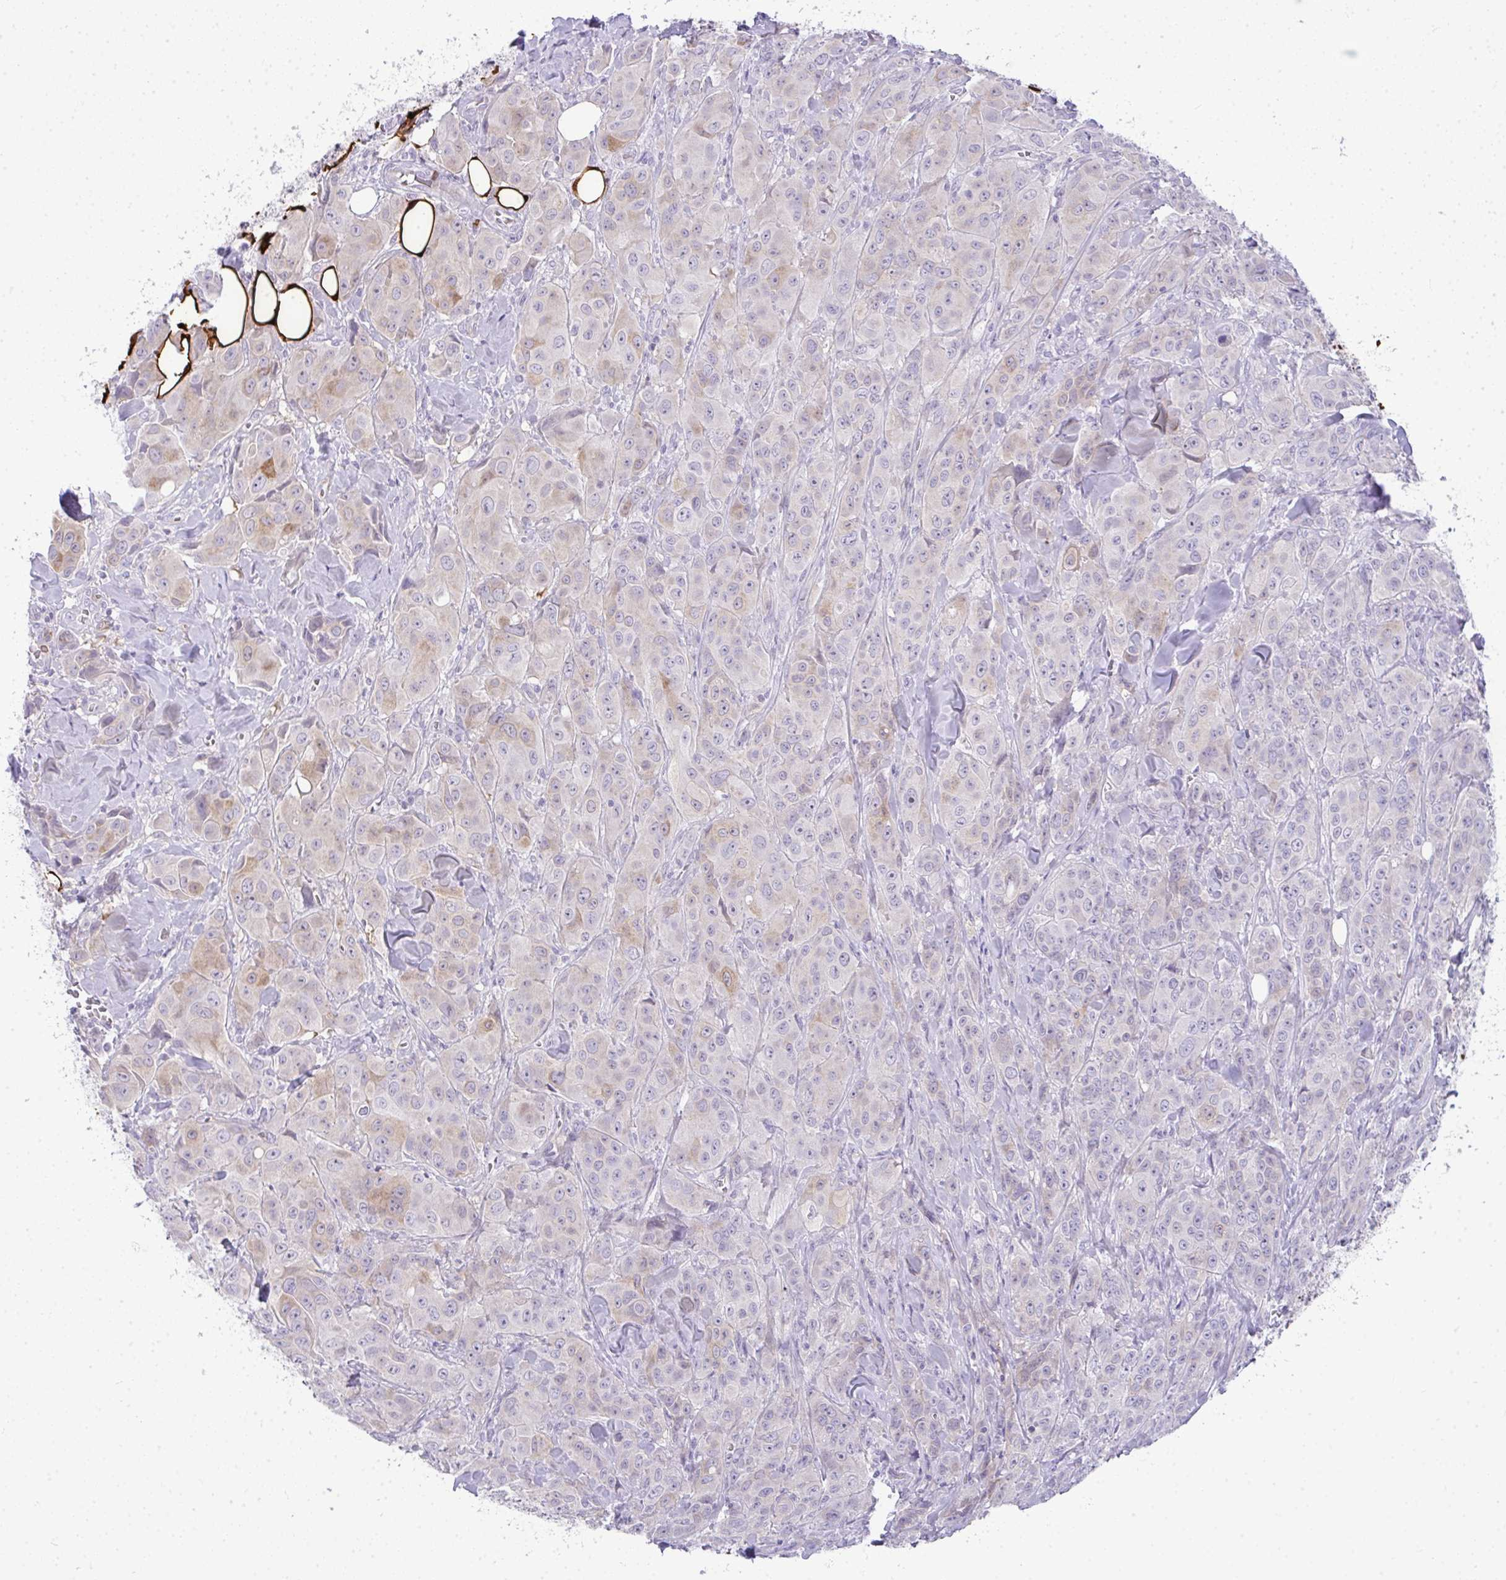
{"staining": {"intensity": "moderate", "quantity": "<25%", "location": "cytoplasmic/membranous"}, "tissue": "breast cancer", "cell_type": "Tumor cells", "image_type": "cancer", "snomed": [{"axis": "morphology", "description": "Normal tissue, NOS"}, {"axis": "morphology", "description": "Duct carcinoma"}, {"axis": "topography", "description": "Breast"}], "caption": "Immunohistochemistry (IHC) micrograph of neoplastic tissue: breast cancer (intraductal carcinoma) stained using immunohistochemistry exhibits low levels of moderate protein expression localized specifically in the cytoplasmic/membranous of tumor cells, appearing as a cytoplasmic/membranous brown color.", "gene": "LIPE", "patient": {"sex": "female", "age": 43}}